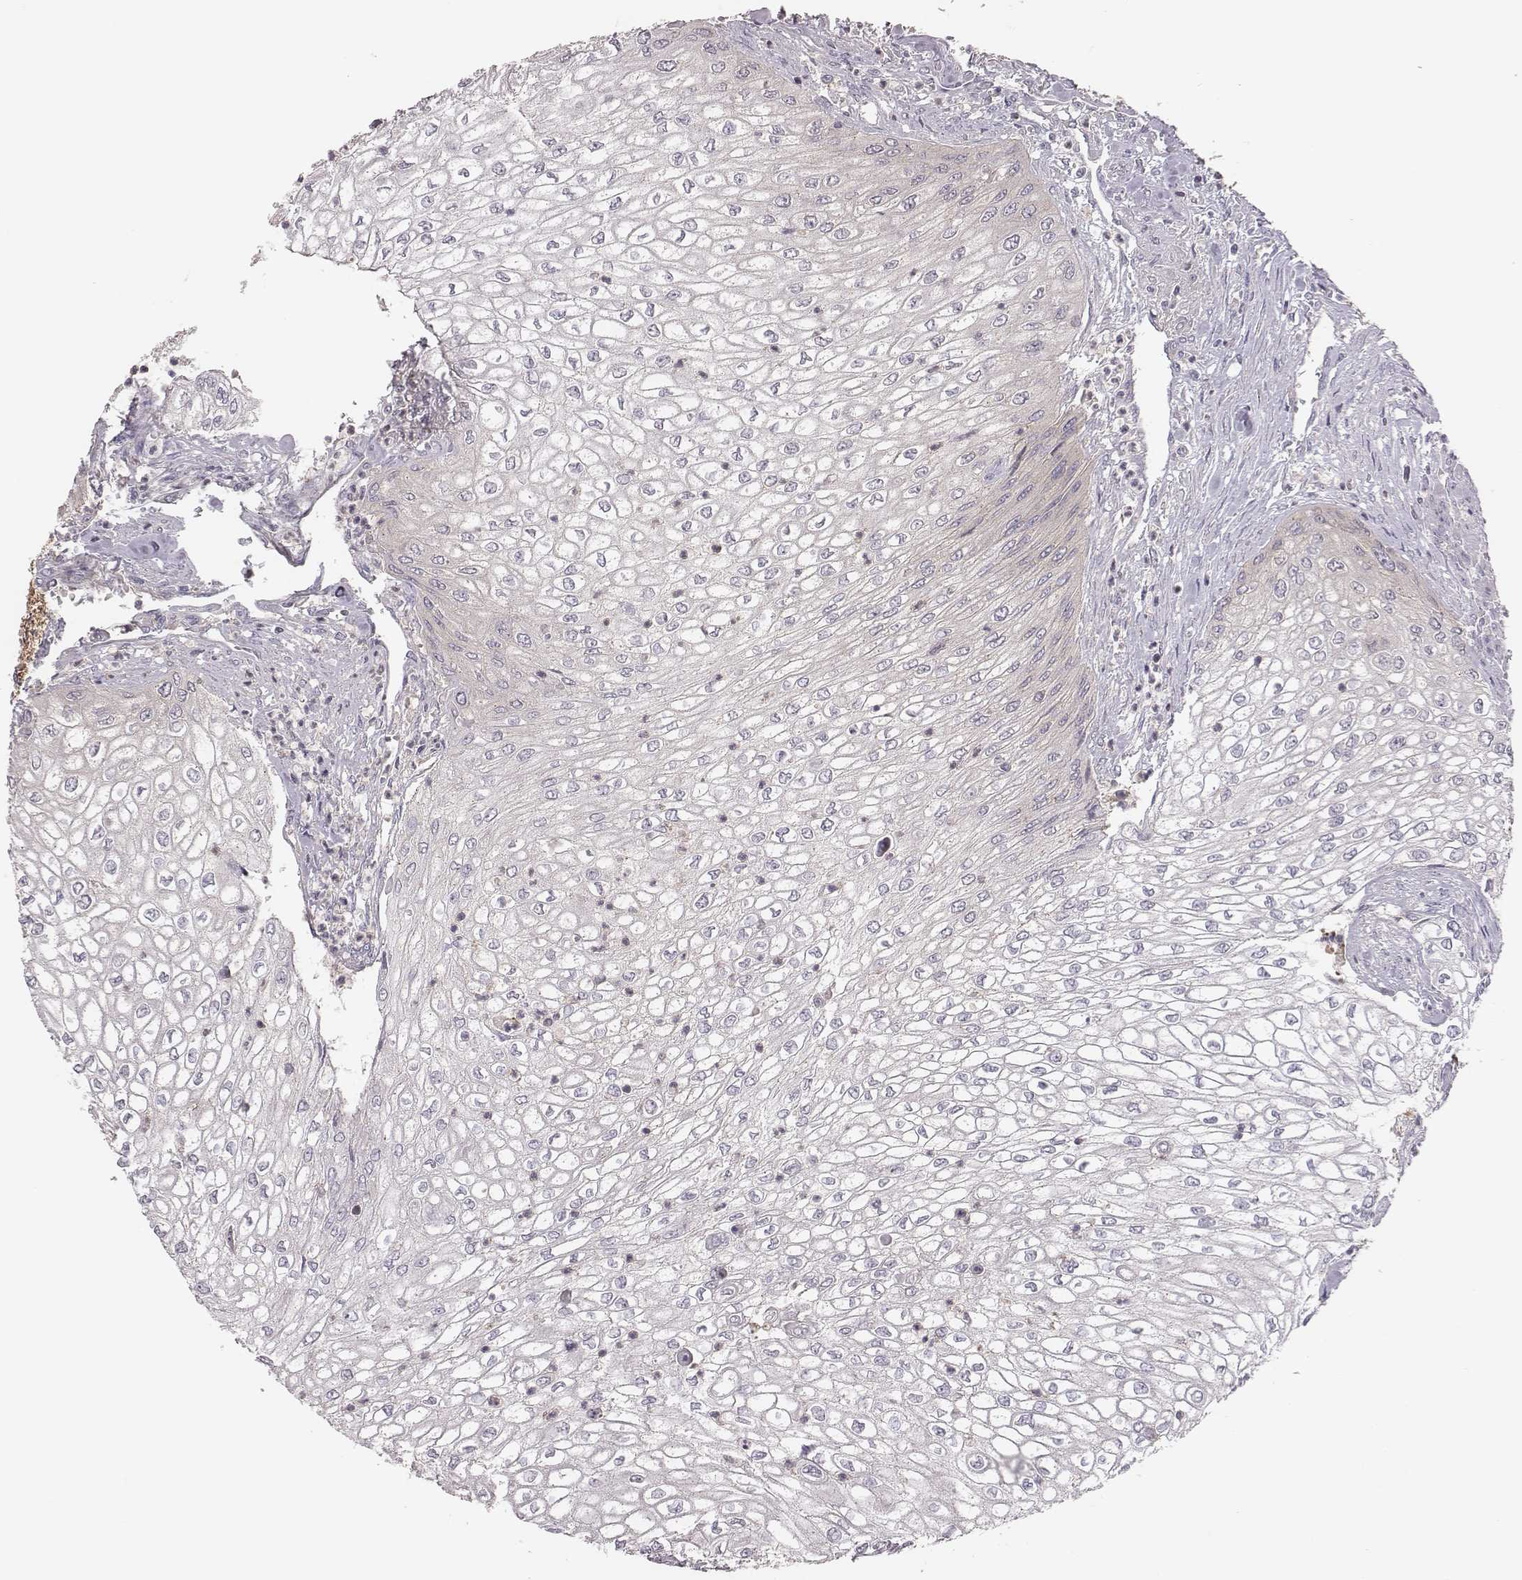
{"staining": {"intensity": "negative", "quantity": "none", "location": "none"}, "tissue": "urothelial cancer", "cell_type": "Tumor cells", "image_type": "cancer", "snomed": [{"axis": "morphology", "description": "Urothelial carcinoma, High grade"}, {"axis": "topography", "description": "Urinary bladder"}], "caption": "Protein analysis of high-grade urothelial carcinoma displays no significant positivity in tumor cells.", "gene": "CAD", "patient": {"sex": "male", "age": 62}}